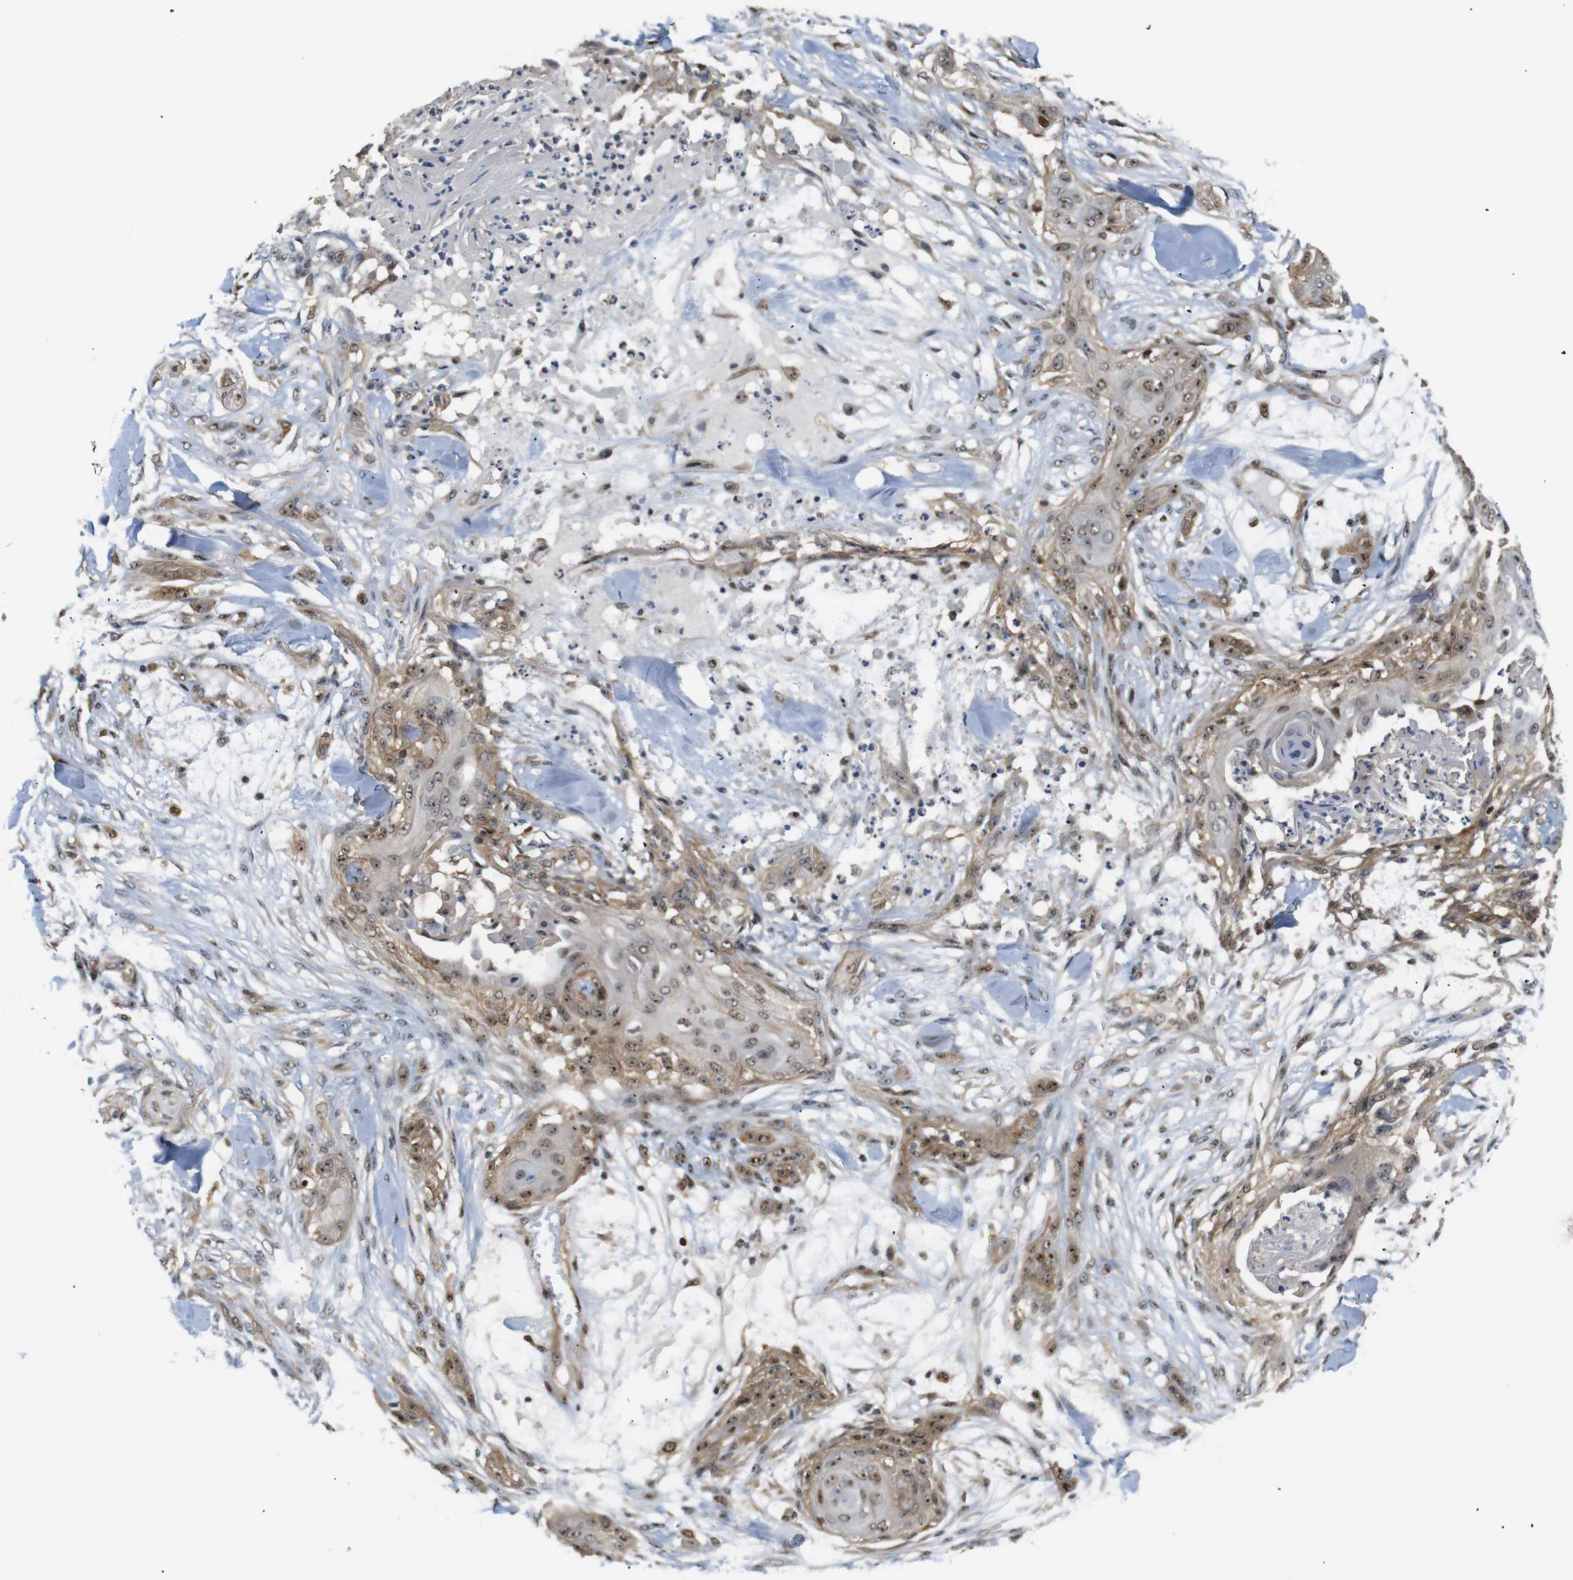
{"staining": {"intensity": "moderate", "quantity": ">75%", "location": "cytoplasmic/membranous,nuclear"}, "tissue": "skin cancer", "cell_type": "Tumor cells", "image_type": "cancer", "snomed": [{"axis": "morphology", "description": "Squamous cell carcinoma, NOS"}, {"axis": "topography", "description": "Skin"}], "caption": "Moderate cytoplasmic/membranous and nuclear staining for a protein is appreciated in approximately >75% of tumor cells of skin squamous cell carcinoma using immunohistochemistry.", "gene": "PARN", "patient": {"sex": "female", "age": 59}}